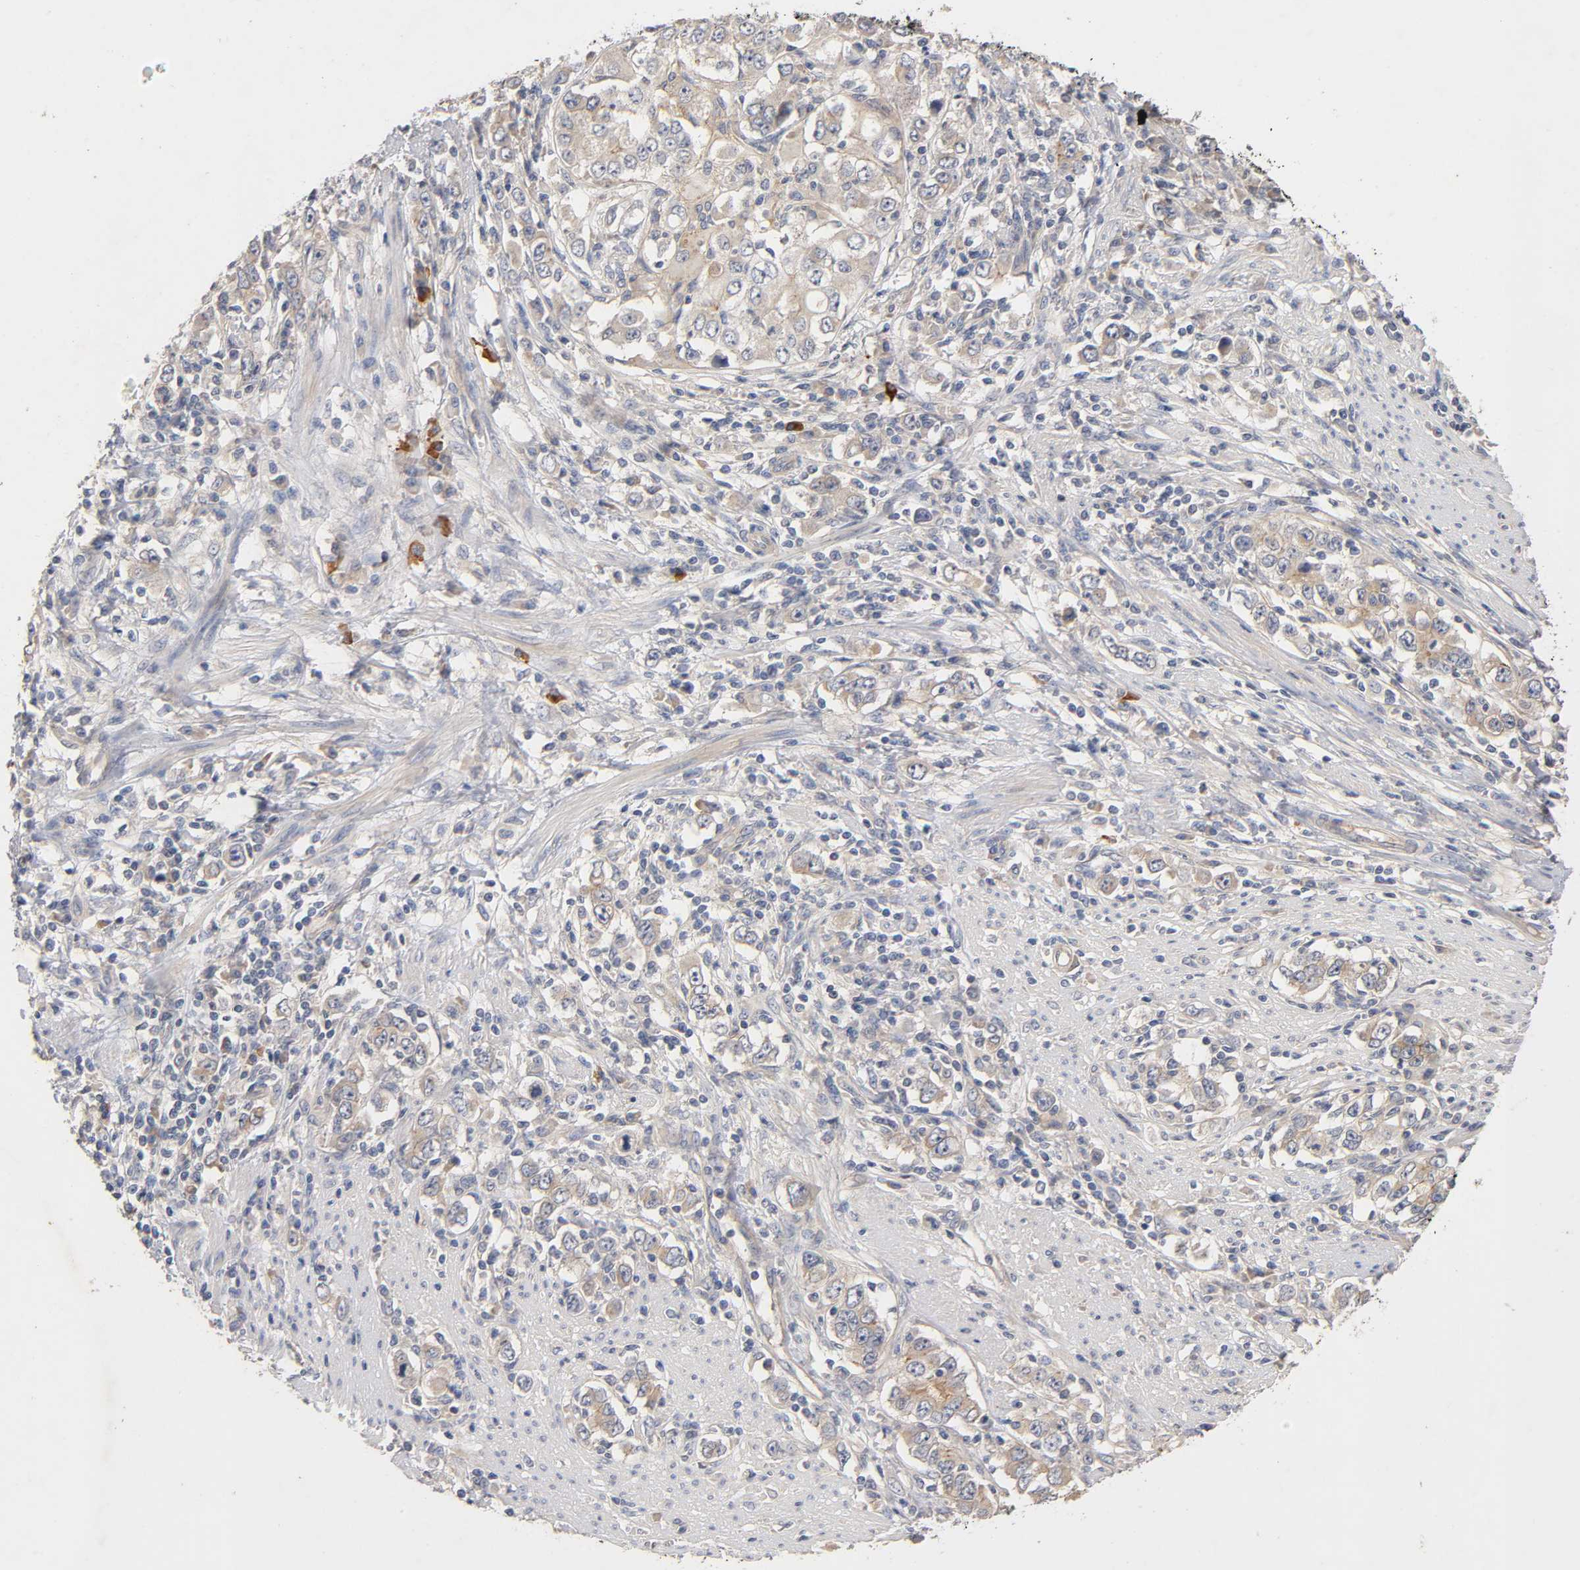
{"staining": {"intensity": "moderate", "quantity": ">75%", "location": "cytoplasmic/membranous"}, "tissue": "stomach cancer", "cell_type": "Tumor cells", "image_type": "cancer", "snomed": [{"axis": "morphology", "description": "Adenocarcinoma, NOS"}, {"axis": "topography", "description": "Stomach, lower"}], "caption": "Tumor cells display medium levels of moderate cytoplasmic/membranous expression in approximately >75% of cells in human adenocarcinoma (stomach).", "gene": "PDZD11", "patient": {"sex": "female", "age": 72}}